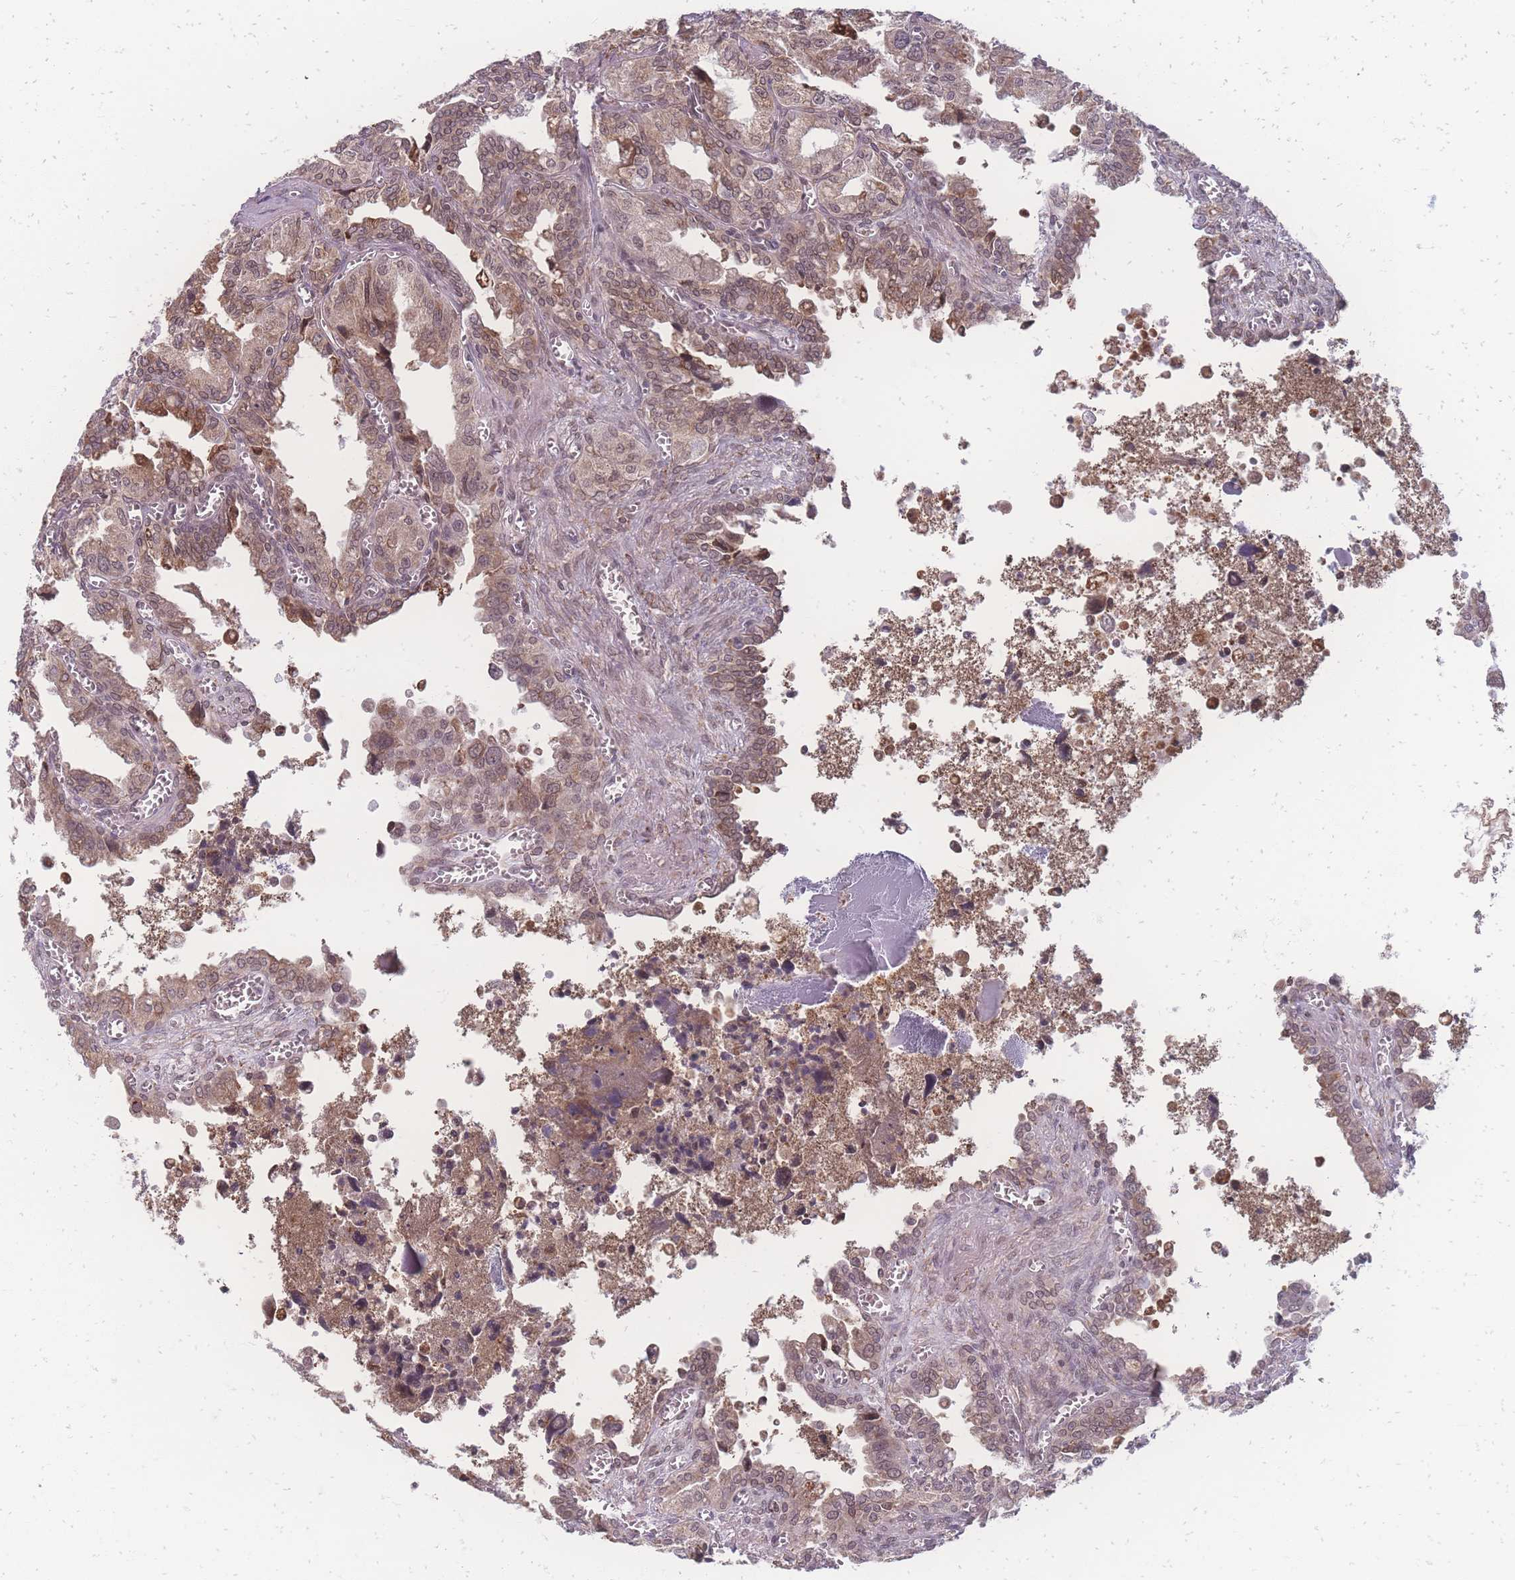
{"staining": {"intensity": "moderate", "quantity": "25%-75%", "location": "cytoplasmic/membranous,nuclear"}, "tissue": "seminal vesicle", "cell_type": "Glandular cells", "image_type": "normal", "snomed": [{"axis": "morphology", "description": "Normal tissue, NOS"}, {"axis": "topography", "description": "Seminal veicle"}], "caption": "A high-resolution image shows immunohistochemistry staining of unremarkable seminal vesicle, which displays moderate cytoplasmic/membranous,nuclear expression in about 25%-75% of glandular cells. The staining is performed using DAB (3,3'-diaminobenzidine) brown chromogen to label protein expression. The nuclei are counter-stained blue using hematoxylin.", "gene": "ZC3H13", "patient": {"sex": "male", "age": 67}}